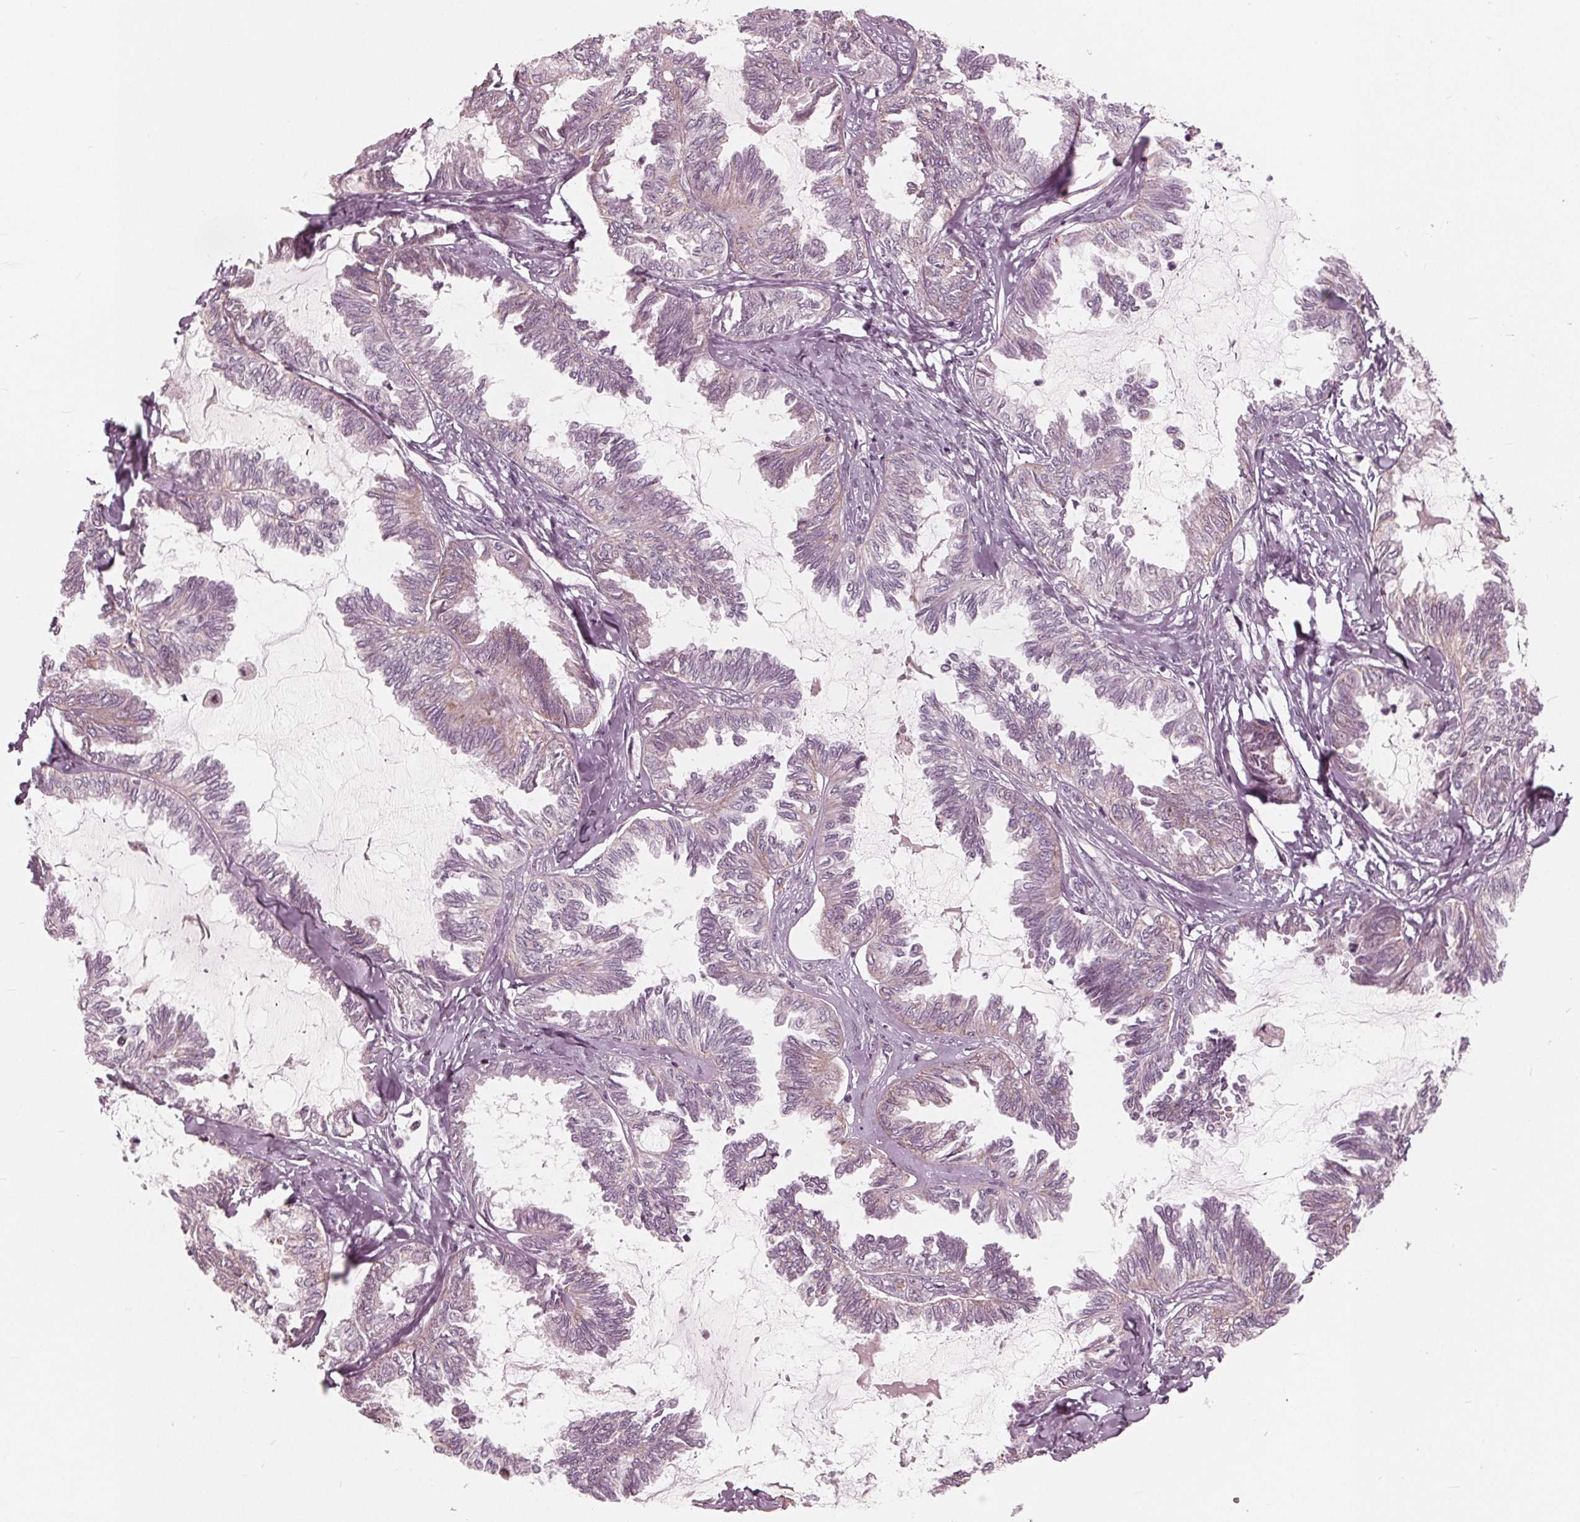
{"staining": {"intensity": "negative", "quantity": "none", "location": "none"}, "tissue": "ovarian cancer", "cell_type": "Tumor cells", "image_type": "cancer", "snomed": [{"axis": "morphology", "description": "Carcinoma, endometroid"}, {"axis": "topography", "description": "Ovary"}], "caption": "Immunohistochemical staining of human ovarian endometroid carcinoma reveals no significant staining in tumor cells.", "gene": "DCAF4L2", "patient": {"sex": "female", "age": 70}}